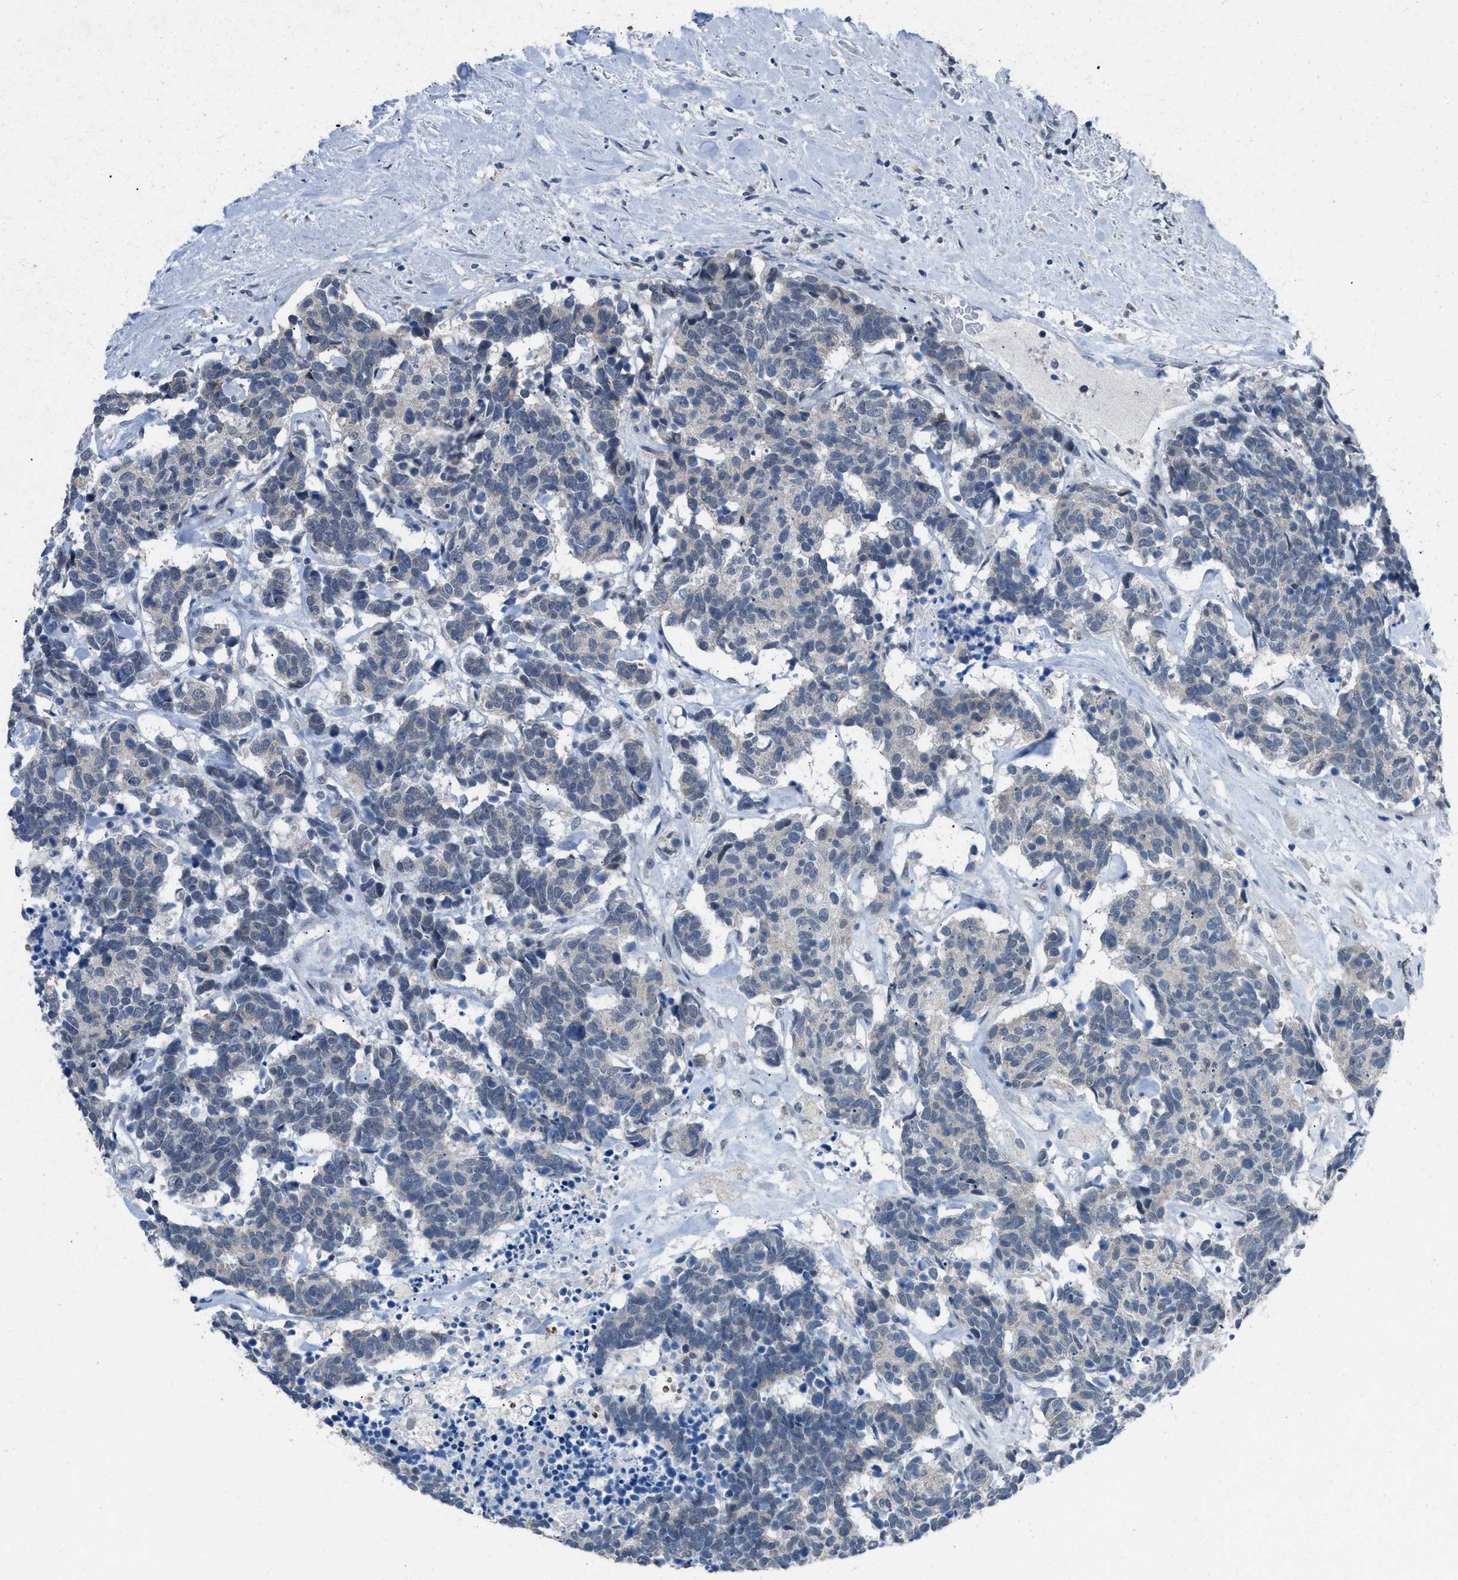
{"staining": {"intensity": "negative", "quantity": "none", "location": "none"}, "tissue": "carcinoid", "cell_type": "Tumor cells", "image_type": "cancer", "snomed": [{"axis": "morphology", "description": "Carcinoma, NOS"}, {"axis": "morphology", "description": "Carcinoid, malignant, NOS"}, {"axis": "topography", "description": "Urinary bladder"}], "caption": "Immunohistochemistry (IHC) histopathology image of neoplastic tissue: carcinoid stained with DAB displays no significant protein positivity in tumor cells.", "gene": "ANAPC11", "patient": {"sex": "male", "age": 57}}